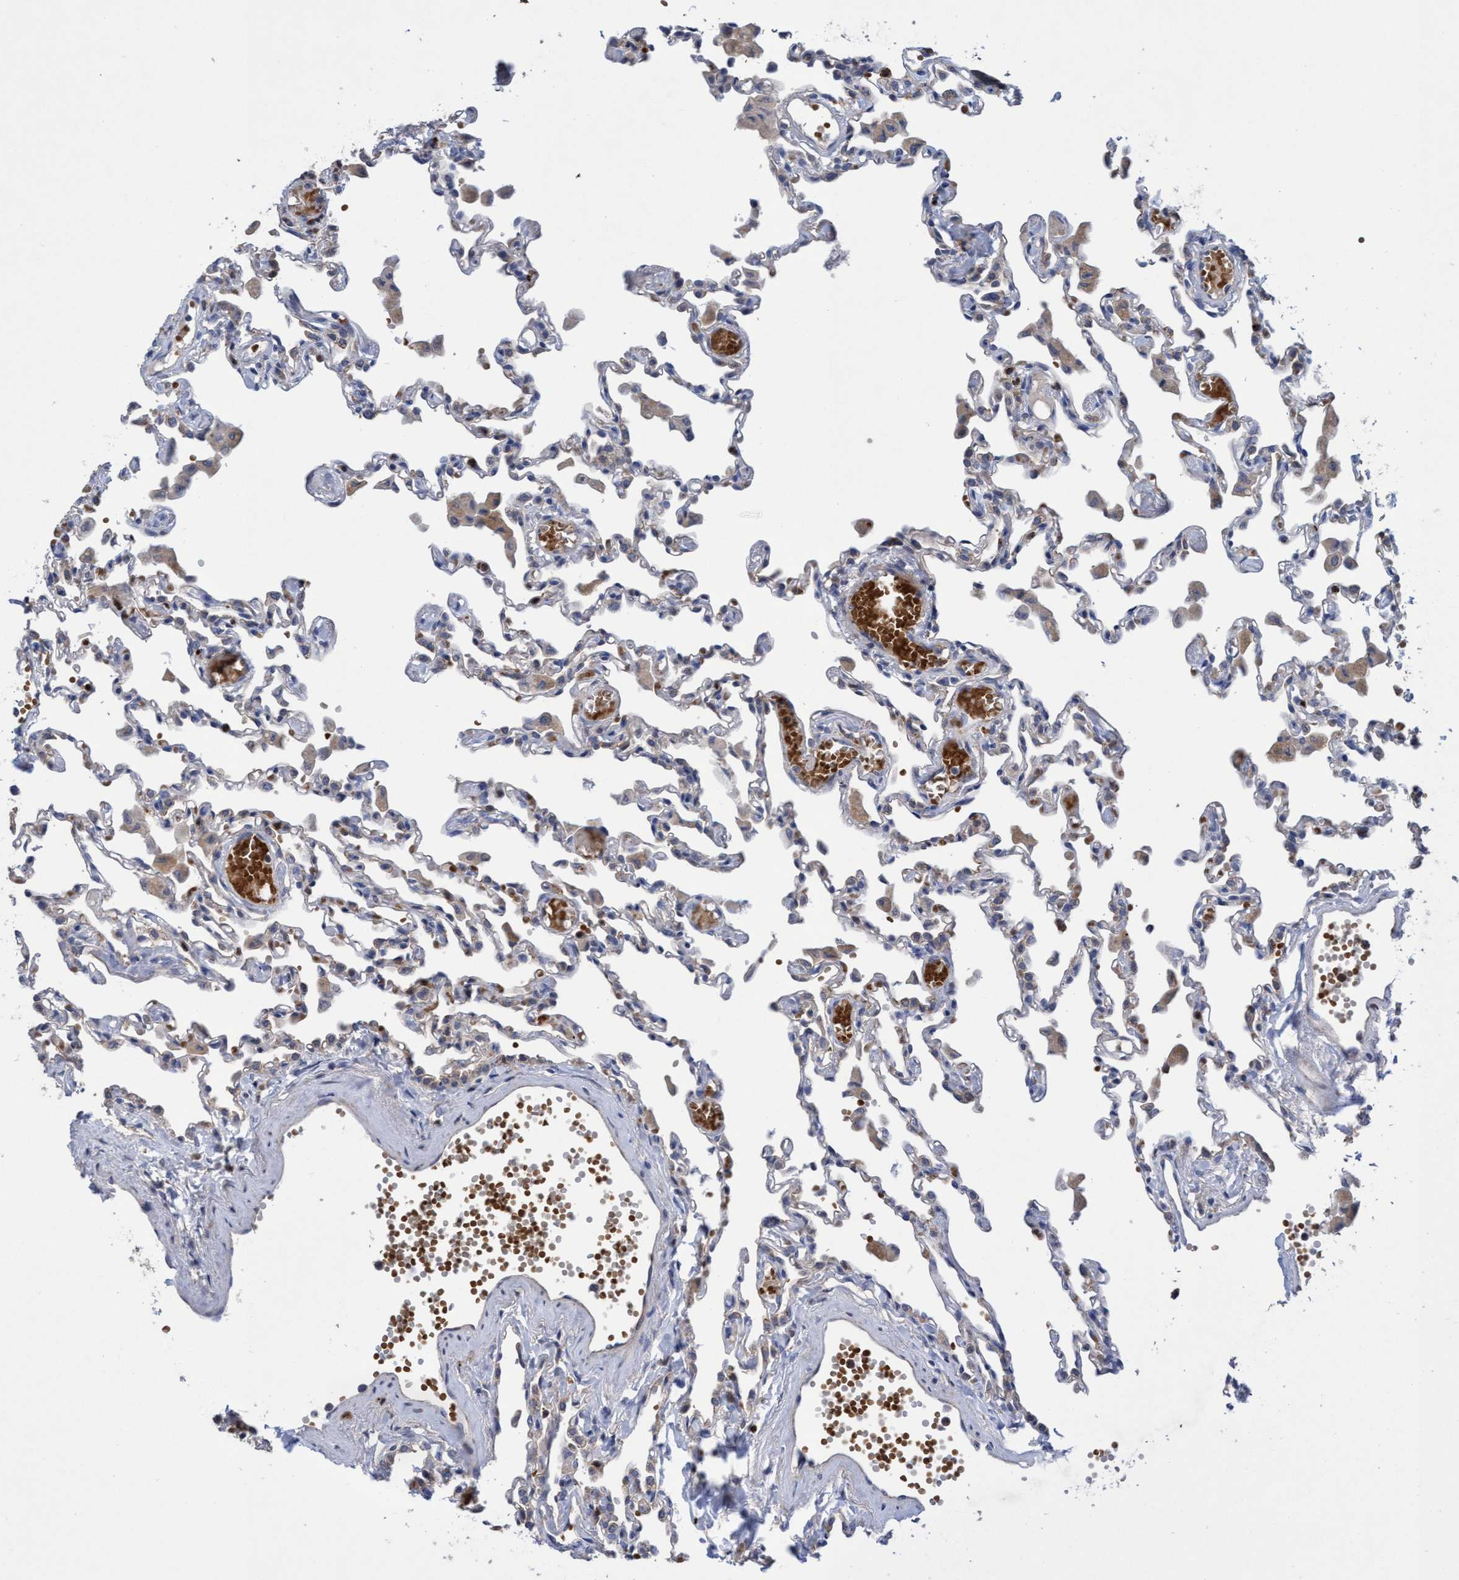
{"staining": {"intensity": "weak", "quantity": "25%-75%", "location": "cytoplasmic/membranous"}, "tissue": "lung", "cell_type": "Alveolar cells", "image_type": "normal", "snomed": [{"axis": "morphology", "description": "Normal tissue, NOS"}, {"axis": "topography", "description": "Bronchus"}, {"axis": "topography", "description": "Lung"}], "caption": "A photomicrograph of human lung stained for a protein demonstrates weak cytoplasmic/membranous brown staining in alveolar cells. (brown staining indicates protein expression, while blue staining denotes nuclei).", "gene": "SEMA4D", "patient": {"sex": "female", "age": 49}}